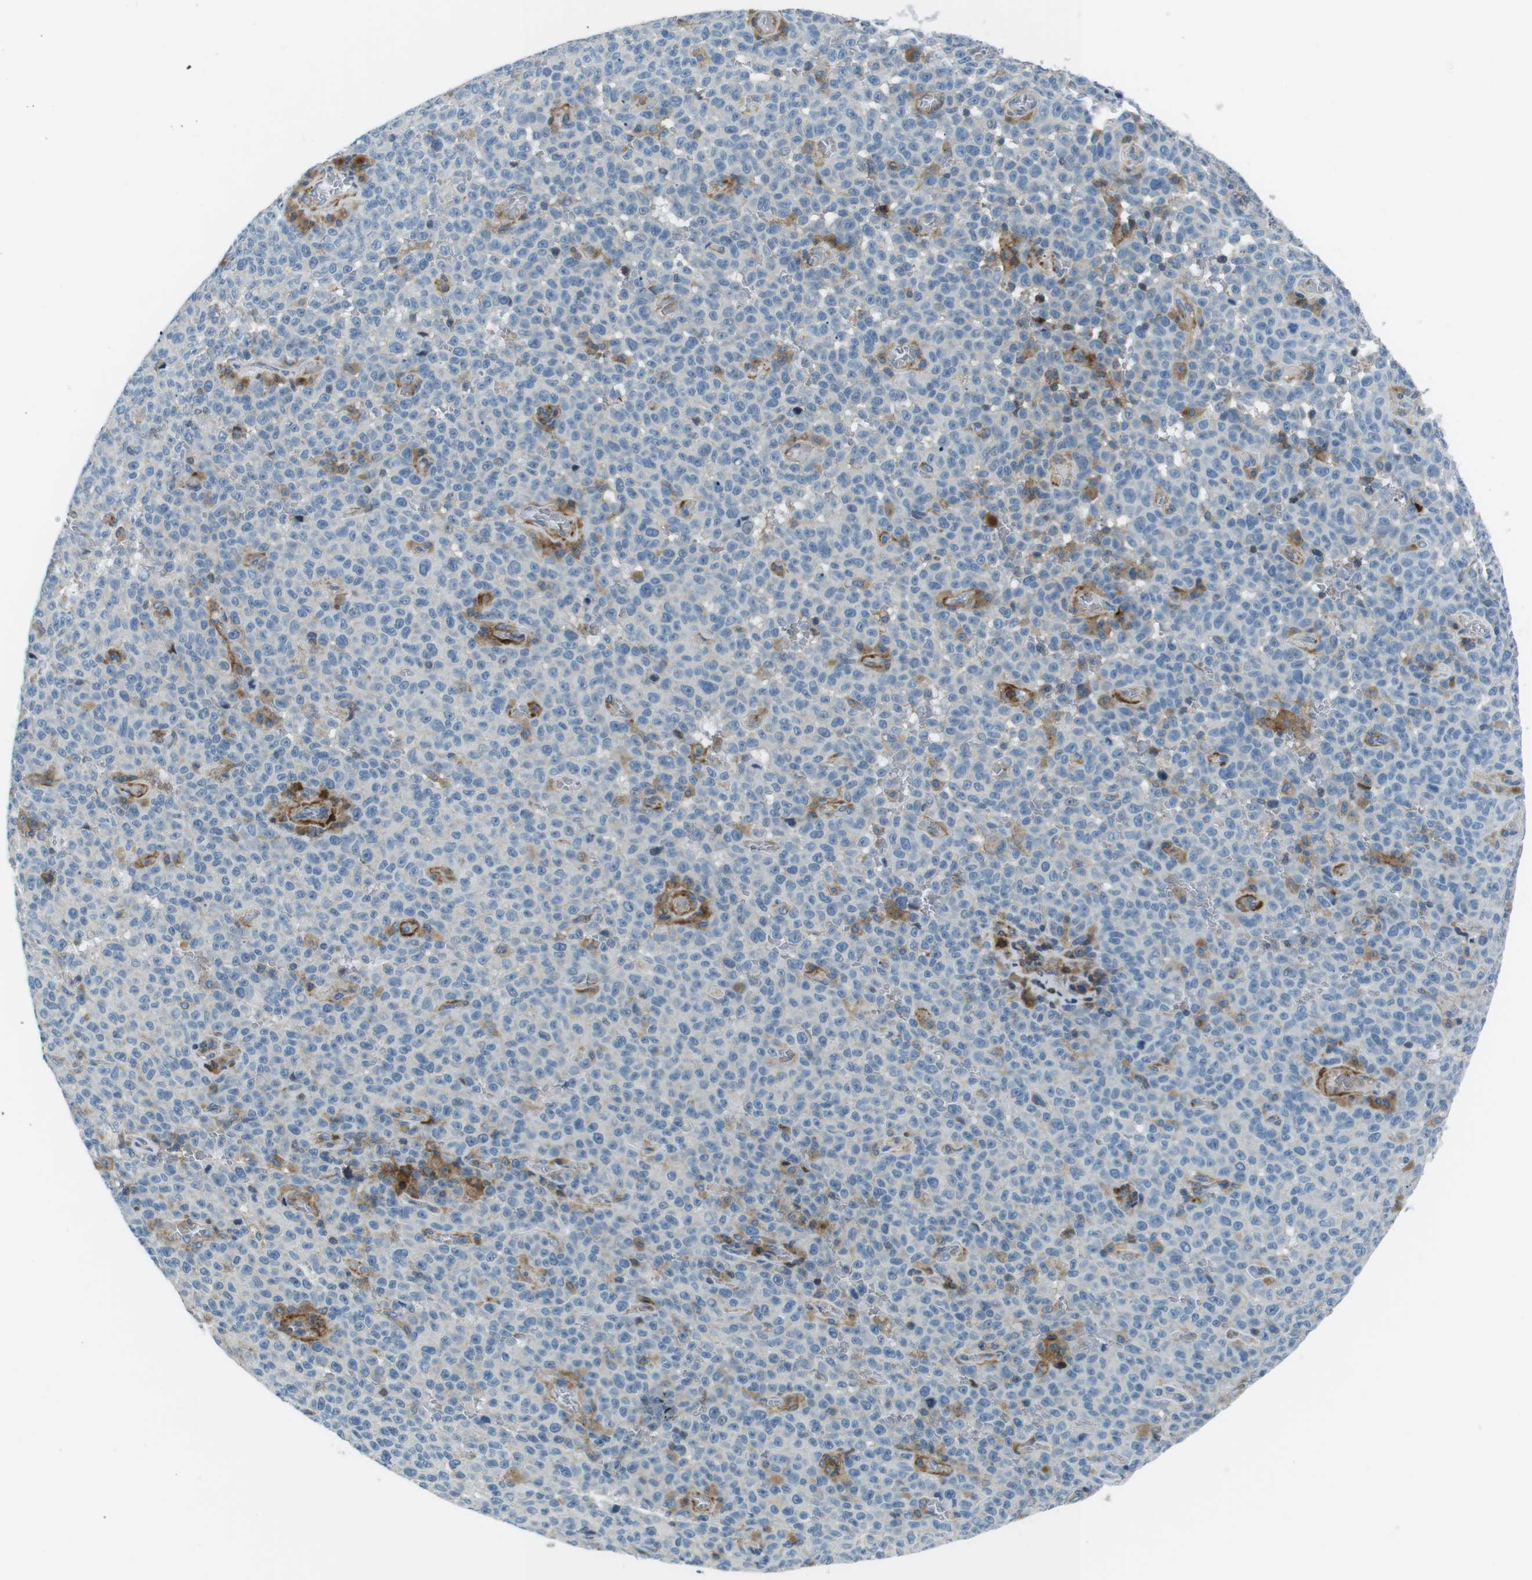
{"staining": {"intensity": "negative", "quantity": "none", "location": "none"}, "tissue": "melanoma", "cell_type": "Tumor cells", "image_type": "cancer", "snomed": [{"axis": "morphology", "description": "Malignant melanoma, NOS"}, {"axis": "topography", "description": "Skin"}], "caption": "Malignant melanoma was stained to show a protein in brown. There is no significant positivity in tumor cells.", "gene": "ARVCF", "patient": {"sex": "female", "age": 82}}